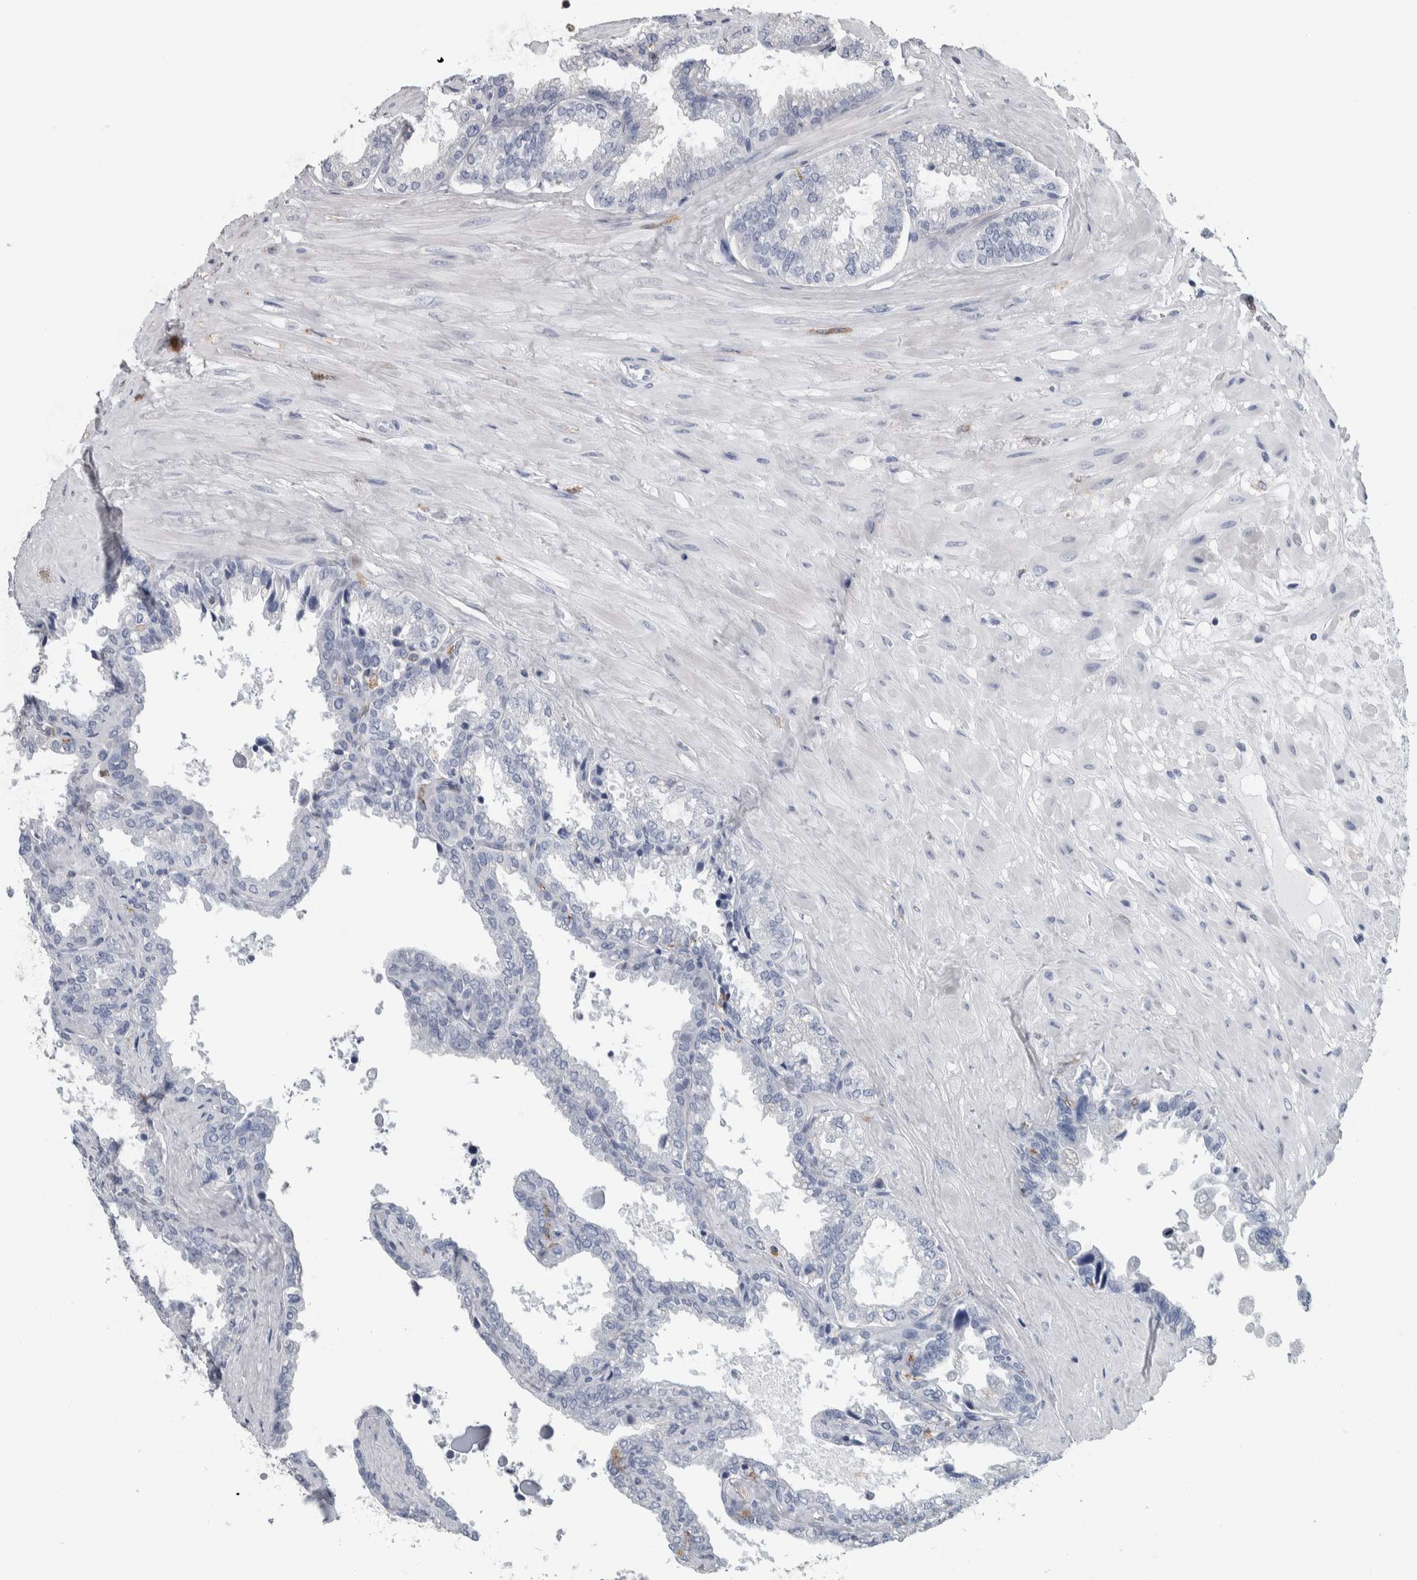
{"staining": {"intensity": "negative", "quantity": "none", "location": "none"}, "tissue": "seminal vesicle", "cell_type": "Glandular cells", "image_type": "normal", "snomed": [{"axis": "morphology", "description": "Normal tissue, NOS"}, {"axis": "topography", "description": "Seminal veicle"}], "caption": "Seminal vesicle was stained to show a protein in brown. There is no significant expression in glandular cells. (DAB immunohistochemistry (IHC) visualized using brightfield microscopy, high magnification).", "gene": "SKAP2", "patient": {"sex": "male", "age": 46}}